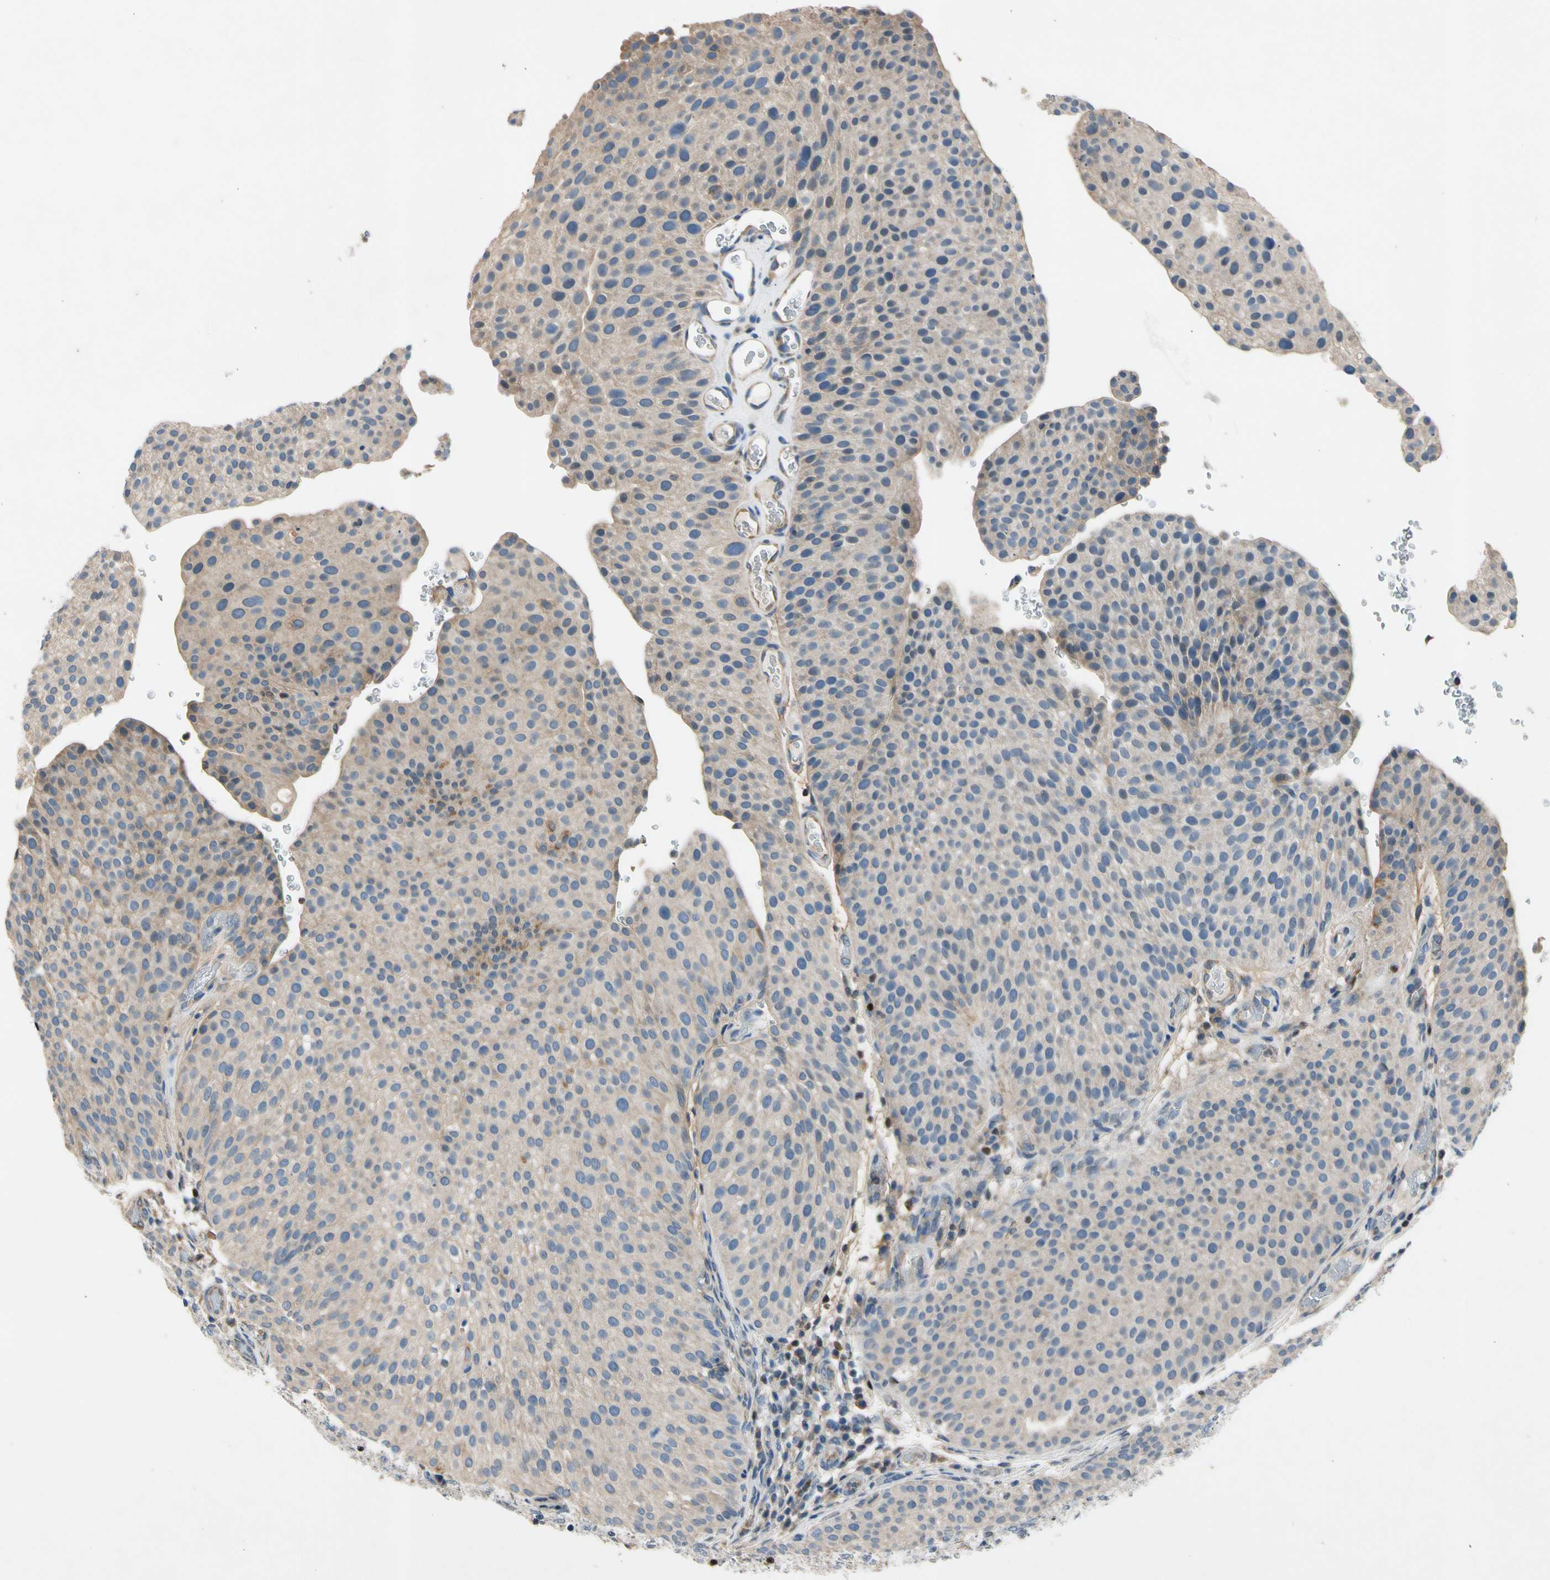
{"staining": {"intensity": "weak", "quantity": ">75%", "location": "cytoplasmic/membranous"}, "tissue": "urothelial cancer", "cell_type": "Tumor cells", "image_type": "cancer", "snomed": [{"axis": "morphology", "description": "Urothelial carcinoma, Low grade"}, {"axis": "topography", "description": "Smooth muscle"}, {"axis": "topography", "description": "Urinary bladder"}], "caption": "Human urothelial cancer stained with a protein marker shows weak staining in tumor cells.", "gene": "TBX21", "patient": {"sex": "male", "age": 60}}